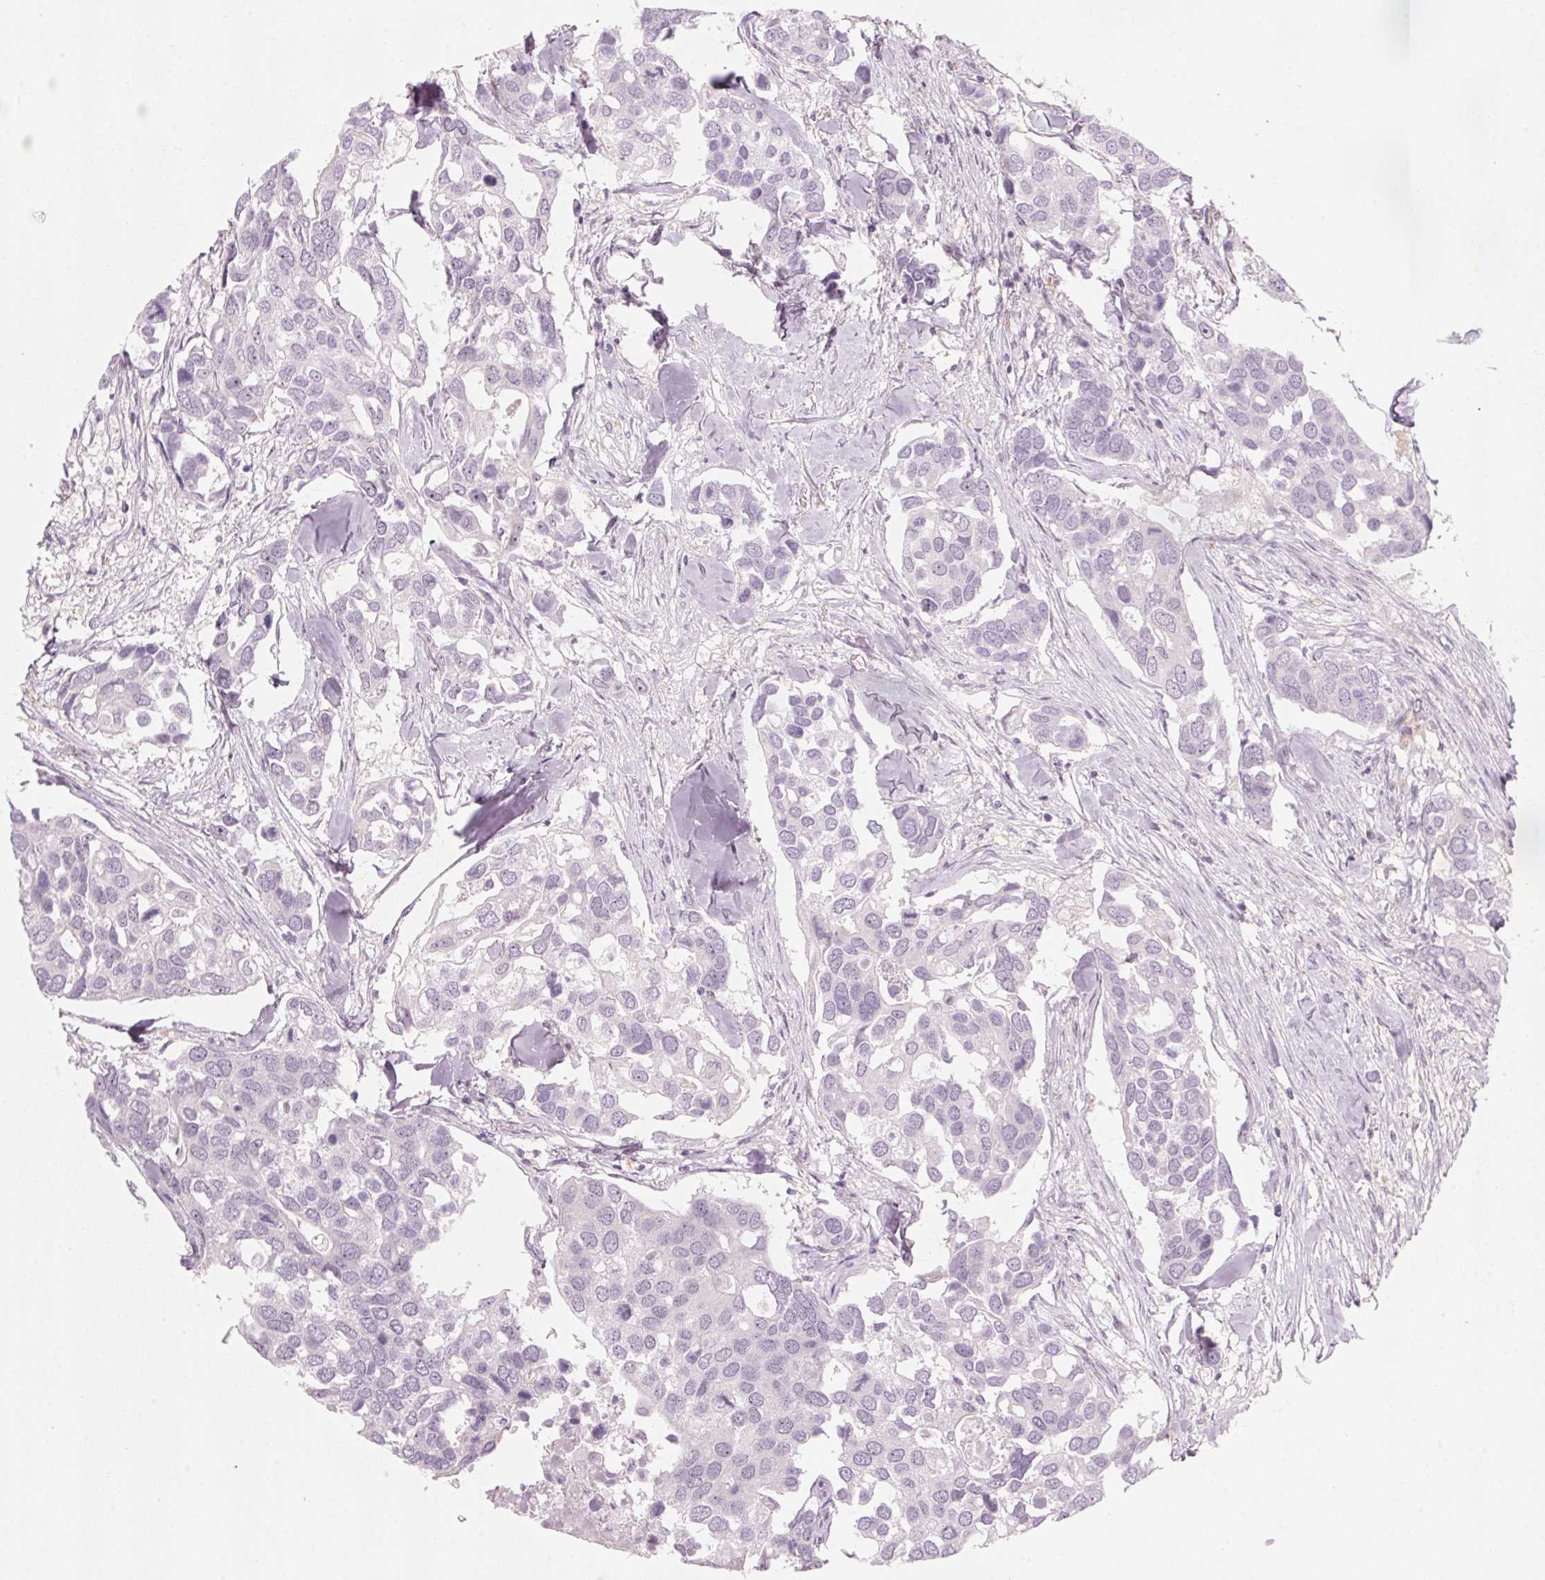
{"staining": {"intensity": "negative", "quantity": "none", "location": "none"}, "tissue": "breast cancer", "cell_type": "Tumor cells", "image_type": "cancer", "snomed": [{"axis": "morphology", "description": "Duct carcinoma"}, {"axis": "topography", "description": "Breast"}], "caption": "IHC of human breast invasive ductal carcinoma demonstrates no staining in tumor cells. Nuclei are stained in blue.", "gene": "DNTTIP2", "patient": {"sex": "female", "age": 83}}